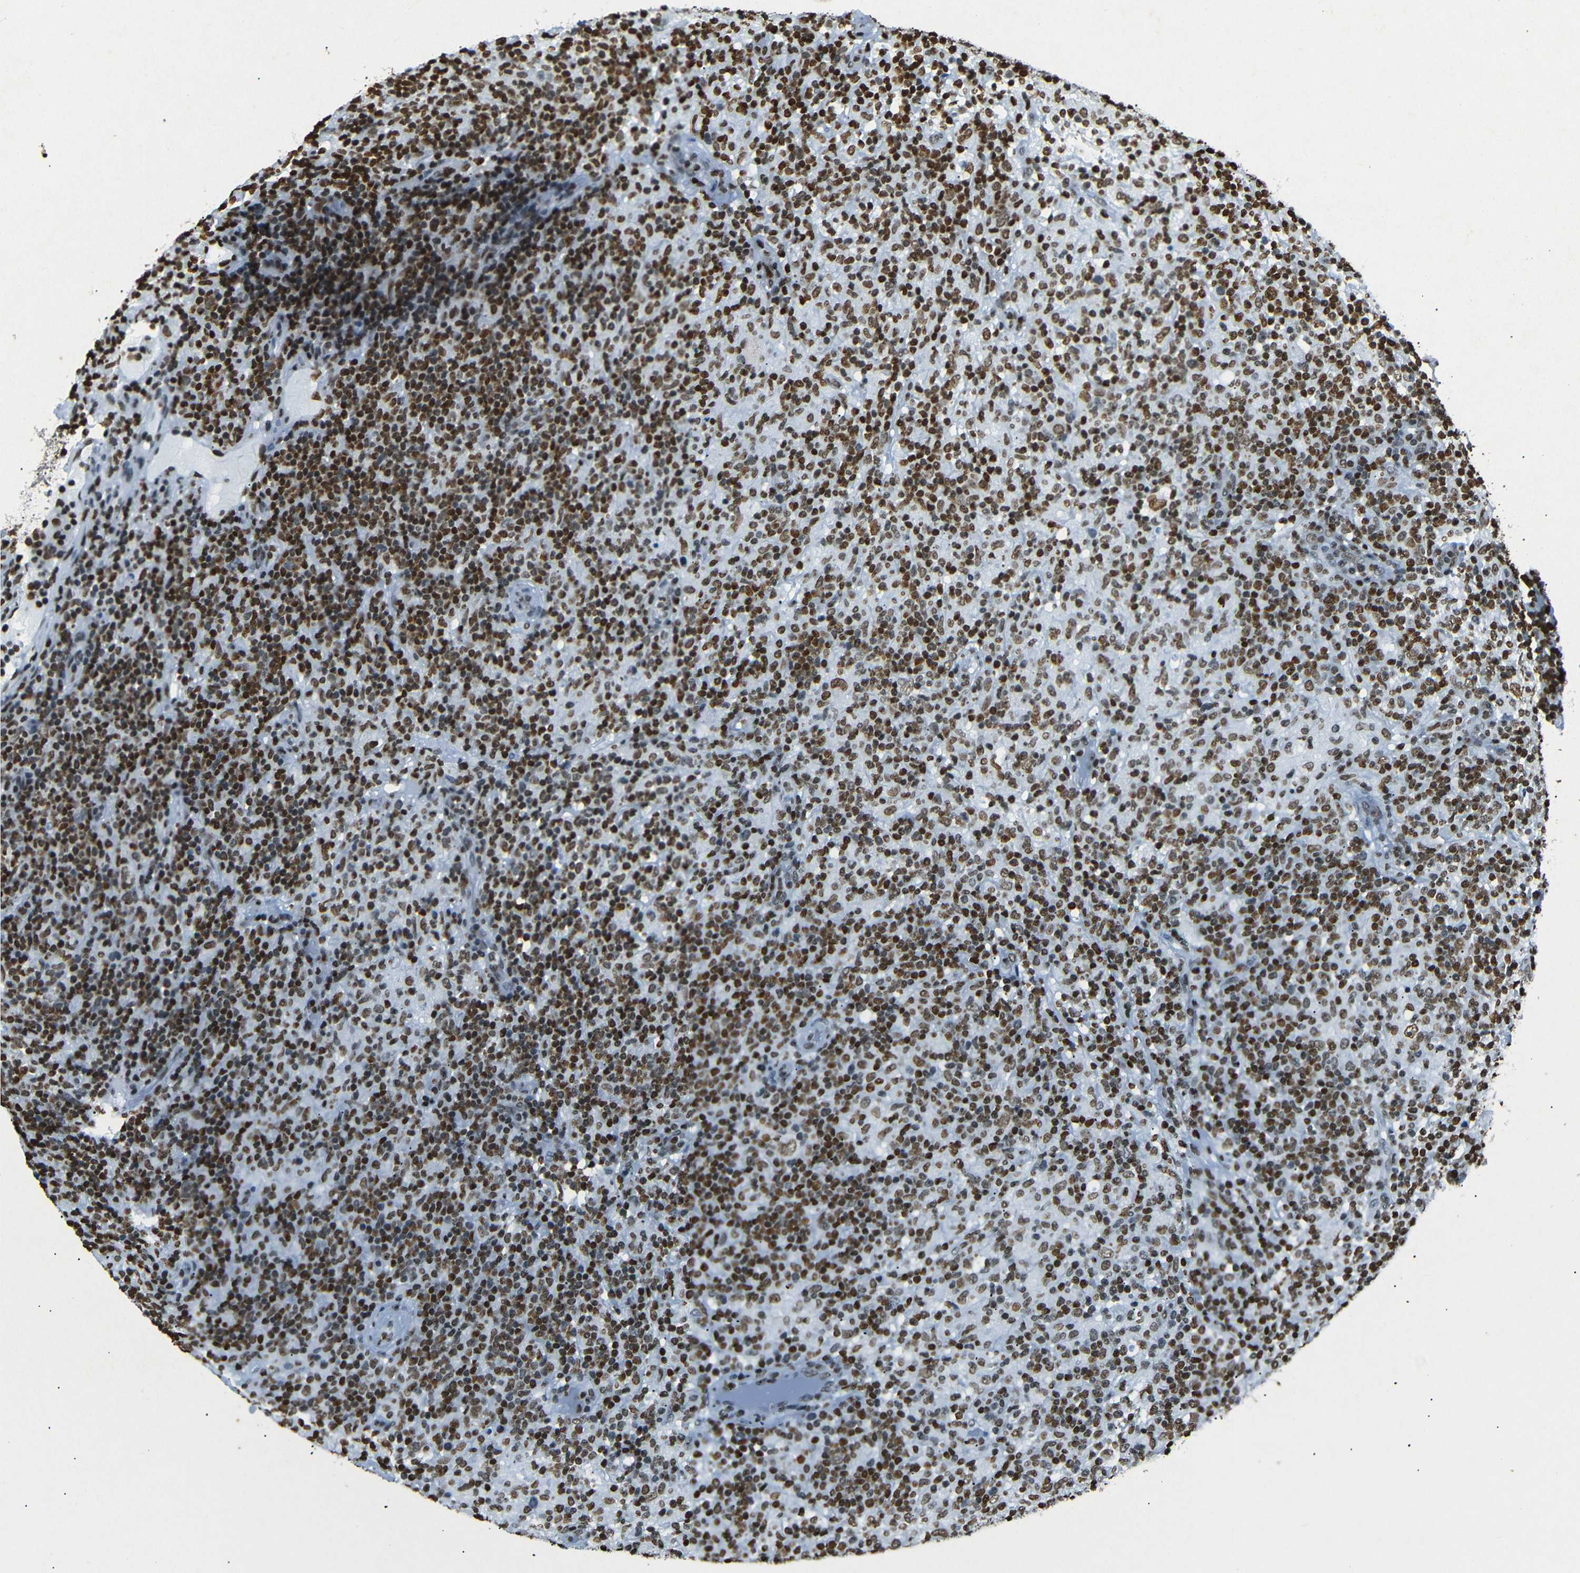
{"staining": {"intensity": "moderate", "quantity": ">75%", "location": "nuclear"}, "tissue": "lymphoma", "cell_type": "Tumor cells", "image_type": "cancer", "snomed": [{"axis": "morphology", "description": "Hodgkin's disease, NOS"}, {"axis": "topography", "description": "Lymph node"}], "caption": "Protein expression analysis of Hodgkin's disease displays moderate nuclear expression in about >75% of tumor cells.", "gene": "HMGN1", "patient": {"sex": "male", "age": 70}}